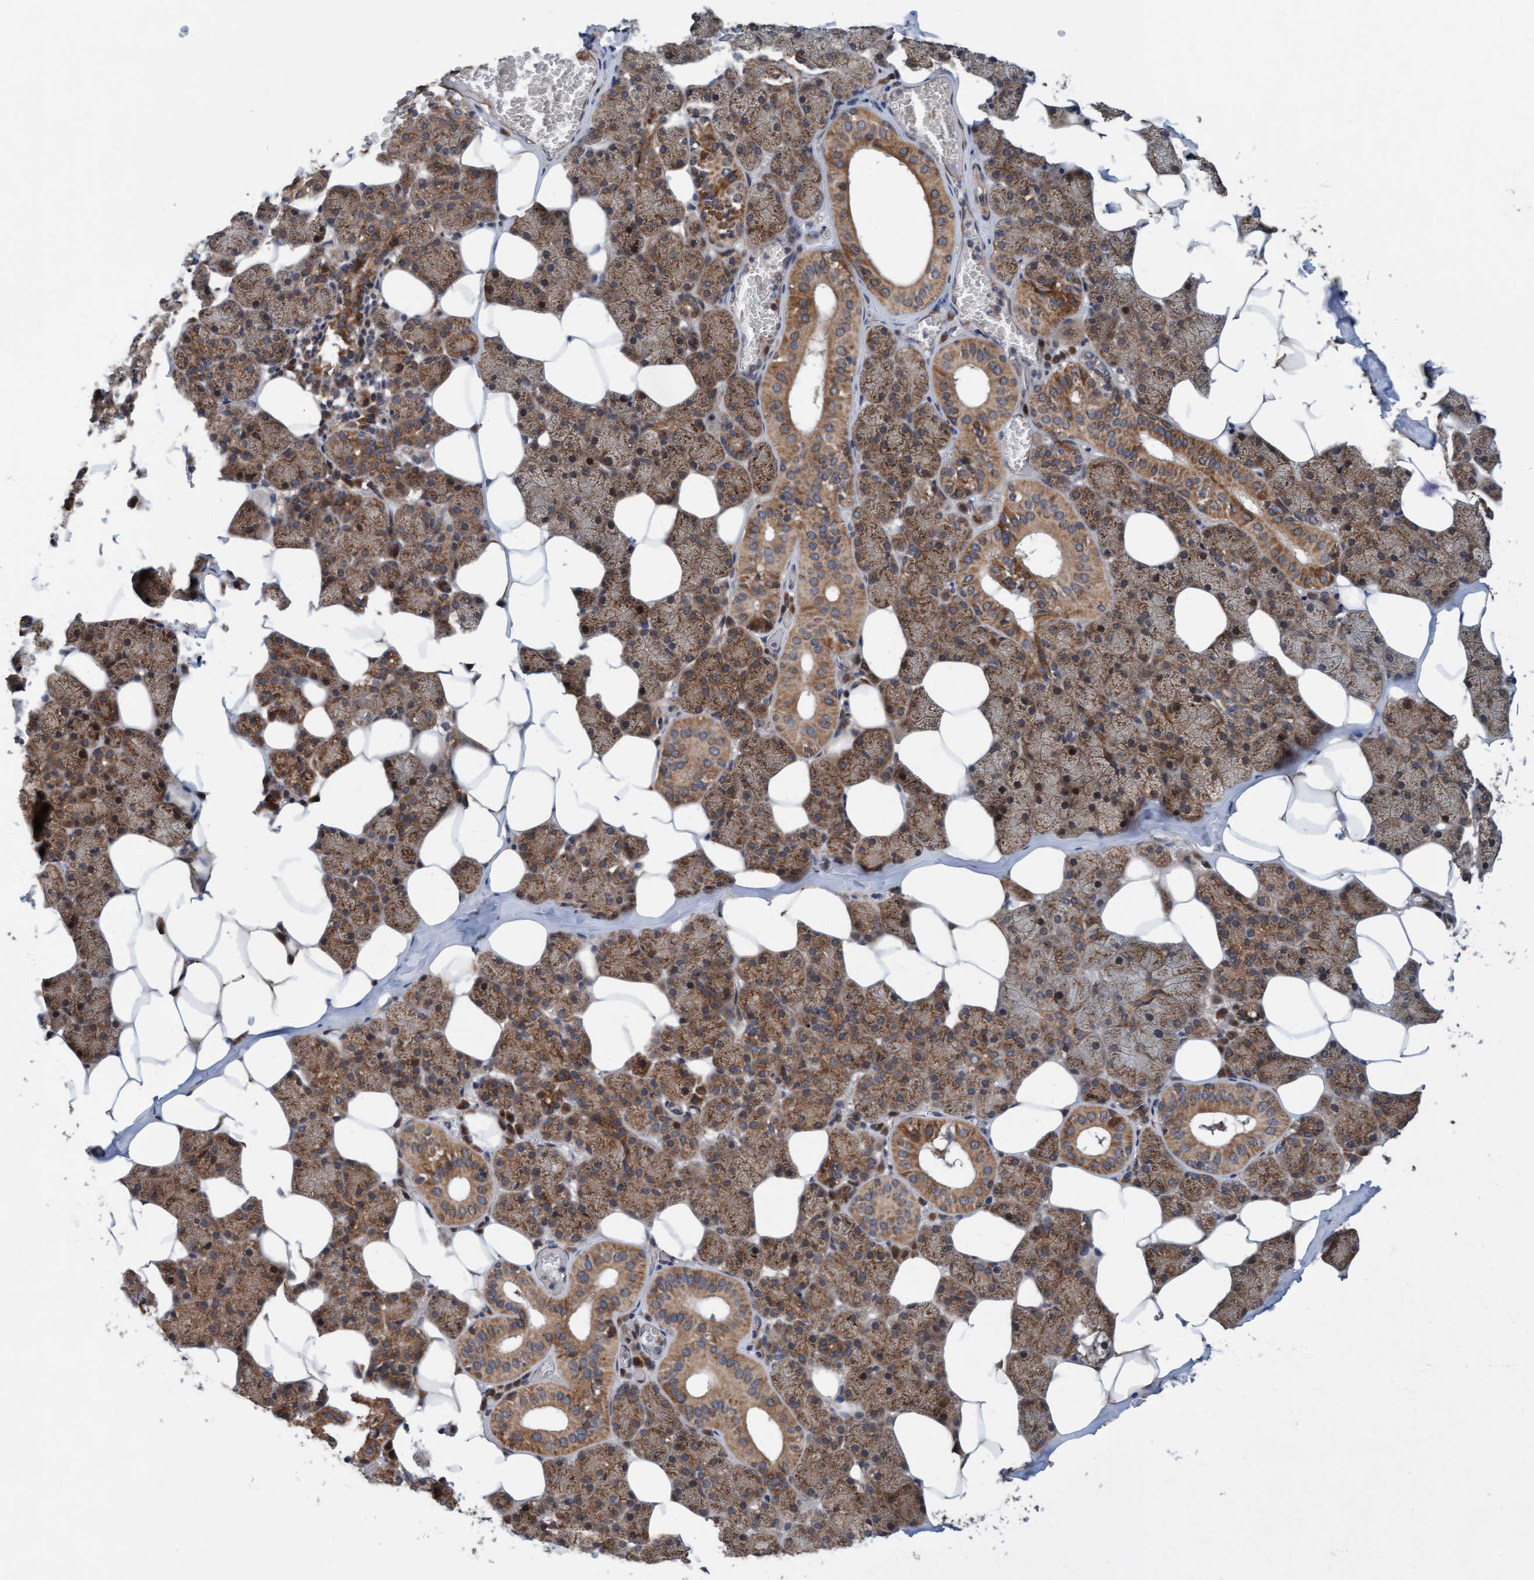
{"staining": {"intensity": "moderate", "quantity": ">75%", "location": "cytoplasmic/membranous"}, "tissue": "salivary gland", "cell_type": "Glandular cells", "image_type": "normal", "snomed": [{"axis": "morphology", "description": "Normal tissue, NOS"}, {"axis": "topography", "description": "Salivary gland"}], "caption": "This micrograph displays normal salivary gland stained with IHC to label a protein in brown. The cytoplasmic/membranous of glandular cells show moderate positivity for the protein. Nuclei are counter-stained blue.", "gene": "MLXIP", "patient": {"sex": "female", "age": 33}}